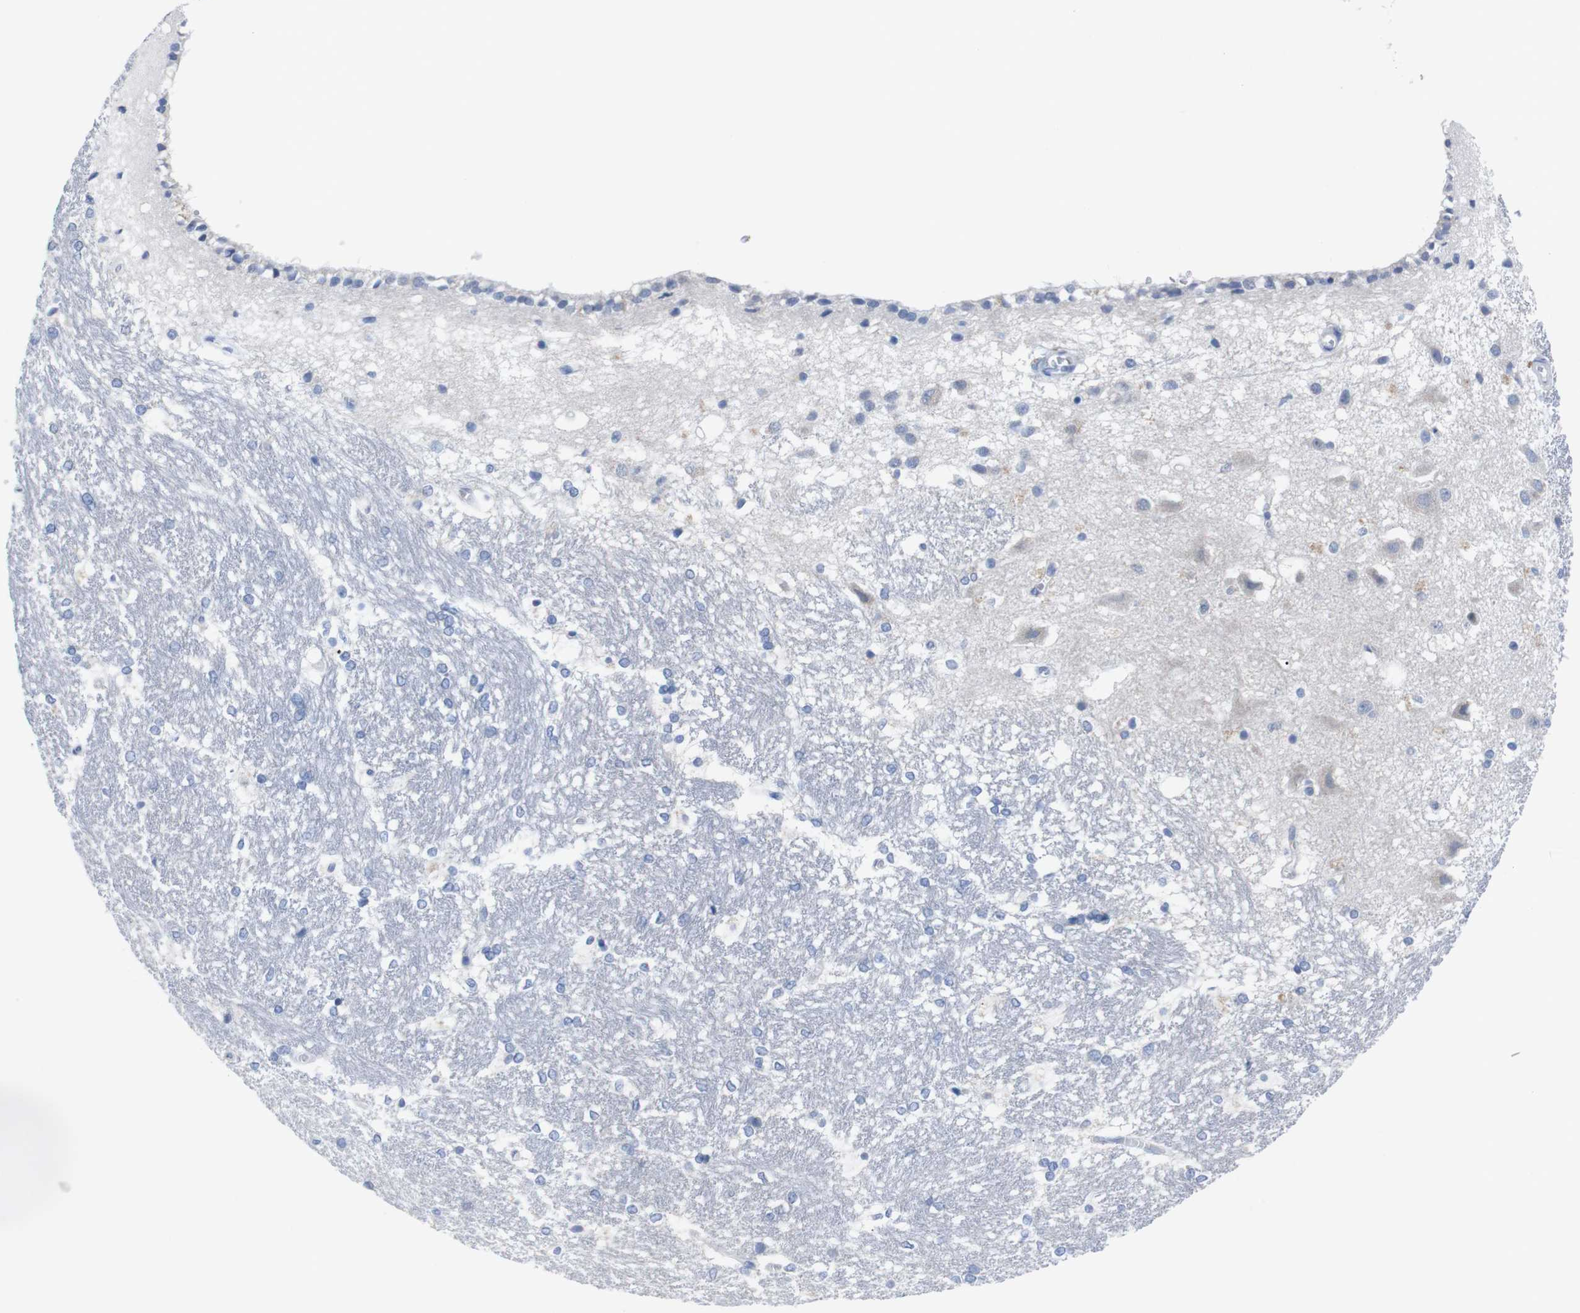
{"staining": {"intensity": "negative", "quantity": "none", "location": "none"}, "tissue": "hippocampus", "cell_type": "Glial cells", "image_type": "normal", "snomed": [{"axis": "morphology", "description": "Normal tissue, NOS"}, {"axis": "topography", "description": "Hippocampus"}], "caption": "High magnification brightfield microscopy of normal hippocampus stained with DAB (brown) and counterstained with hematoxylin (blue): glial cells show no significant expression. (DAB IHC visualized using brightfield microscopy, high magnification).", "gene": "IRF4", "patient": {"sex": "female", "age": 19}}